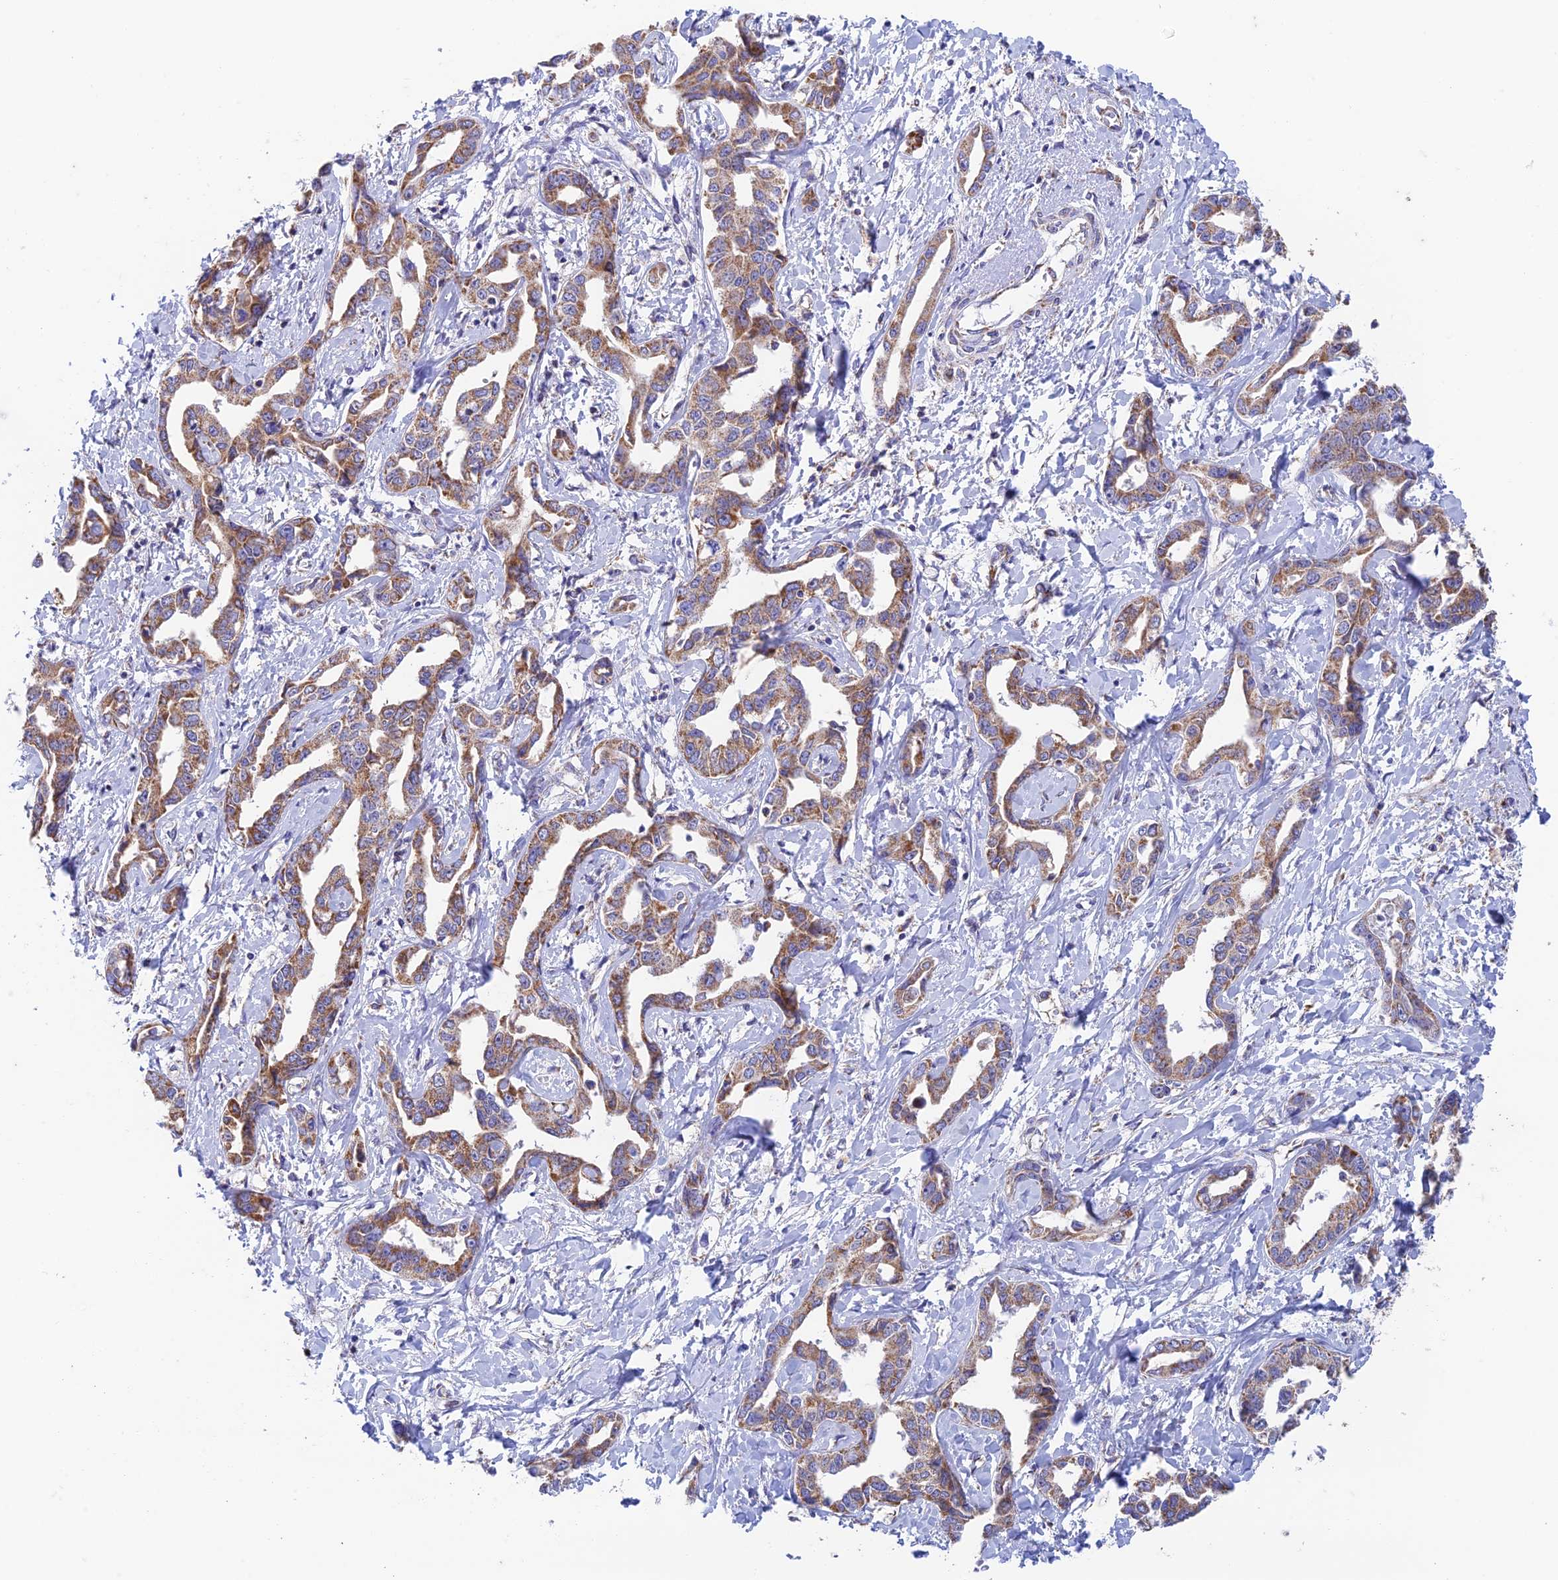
{"staining": {"intensity": "moderate", "quantity": ">75%", "location": "cytoplasmic/membranous"}, "tissue": "liver cancer", "cell_type": "Tumor cells", "image_type": "cancer", "snomed": [{"axis": "morphology", "description": "Cholangiocarcinoma"}, {"axis": "topography", "description": "Liver"}], "caption": "Liver cancer (cholangiocarcinoma) stained with a protein marker demonstrates moderate staining in tumor cells.", "gene": "ZNF181", "patient": {"sex": "male", "age": 59}}